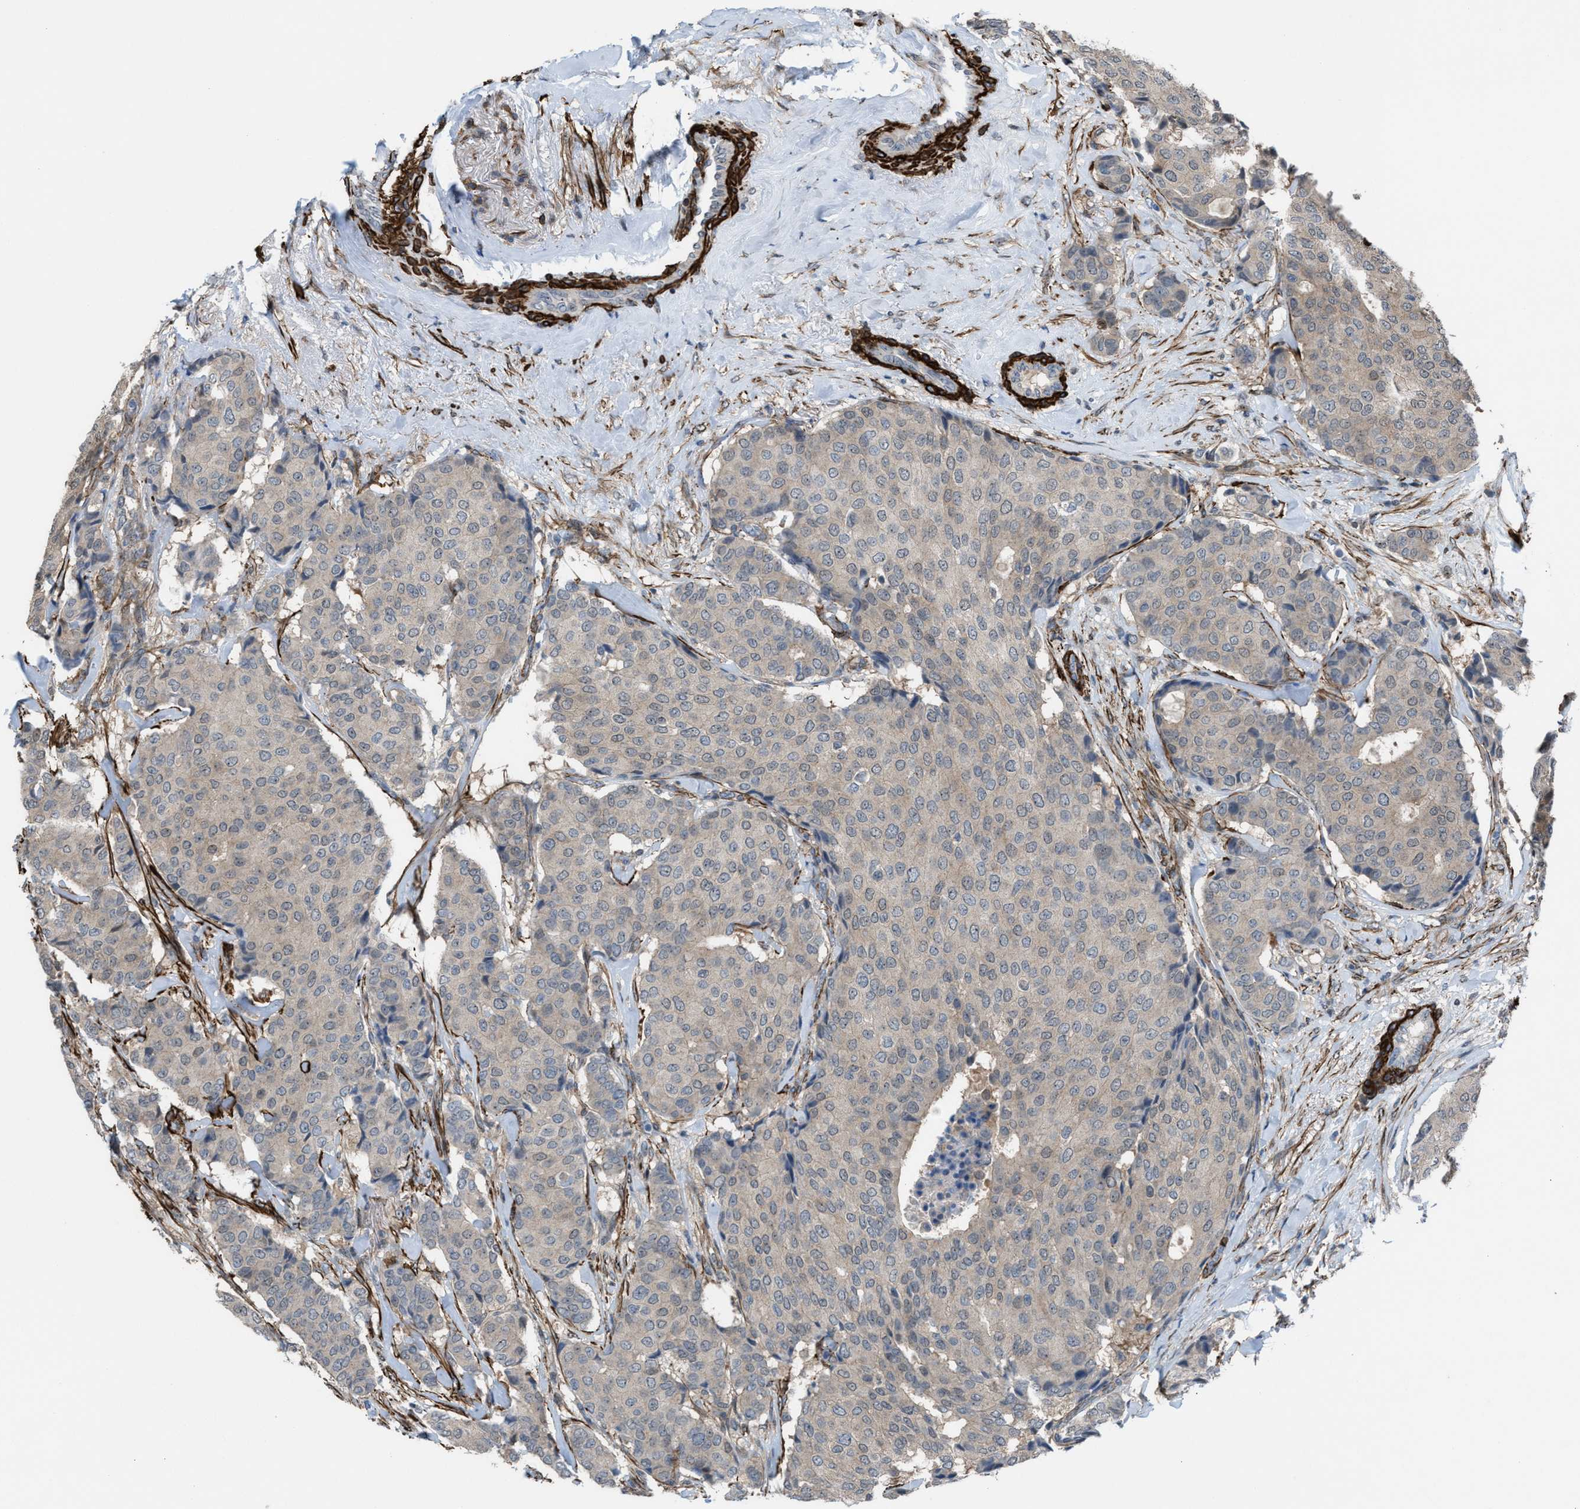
{"staining": {"intensity": "negative", "quantity": "none", "location": "none"}, "tissue": "breast cancer", "cell_type": "Tumor cells", "image_type": "cancer", "snomed": [{"axis": "morphology", "description": "Duct carcinoma"}, {"axis": "topography", "description": "Breast"}], "caption": "Immunohistochemical staining of human breast invasive ductal carcinoma displays no significant staining in tumor cells.", "gene": "NQO2", "patient": {"sex": "female", "age": 75}}